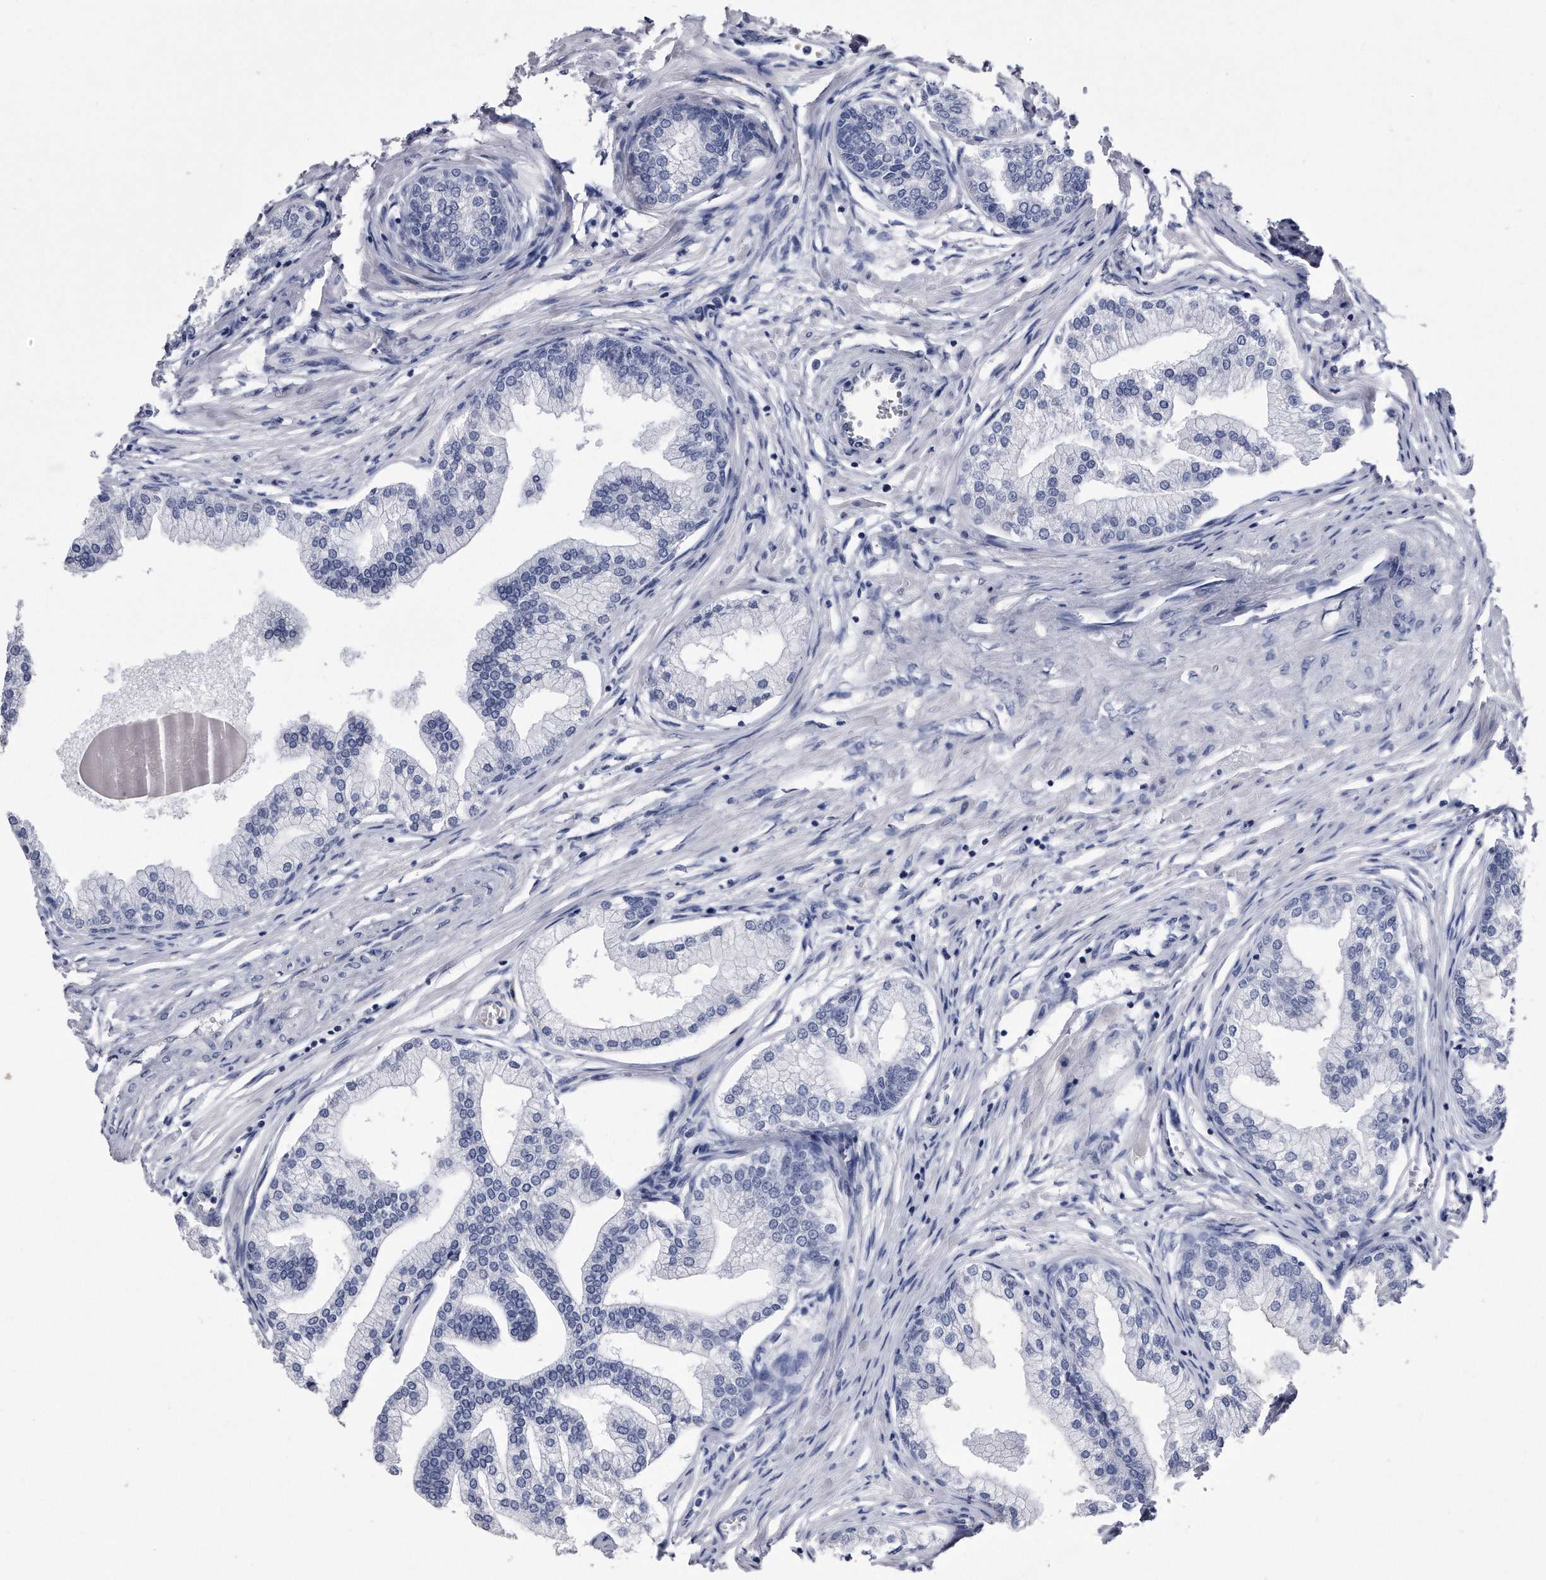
{"staining": {"intensity": "negative", "quantity": "none", "location": "none"}, "tissue": "prostate", "cell_type": "Glandular cells", "image_type": "normal", "snomed": [{"axis": "morphology", "description": "Normal tissue, NOS"}, {"axis": "morphology", "description": "Urothelial carcinoma, Low grade"}, {"axis": "topography", "description": "Urinary bladder"}, {"axis": "topography", "description": "Prostate"}], "caption": "Immunohistochemistry of benign prostate shows no staining in glandular cells.", "gene": "KCTD8", "patient": {"sex": "male", "age": 60}}